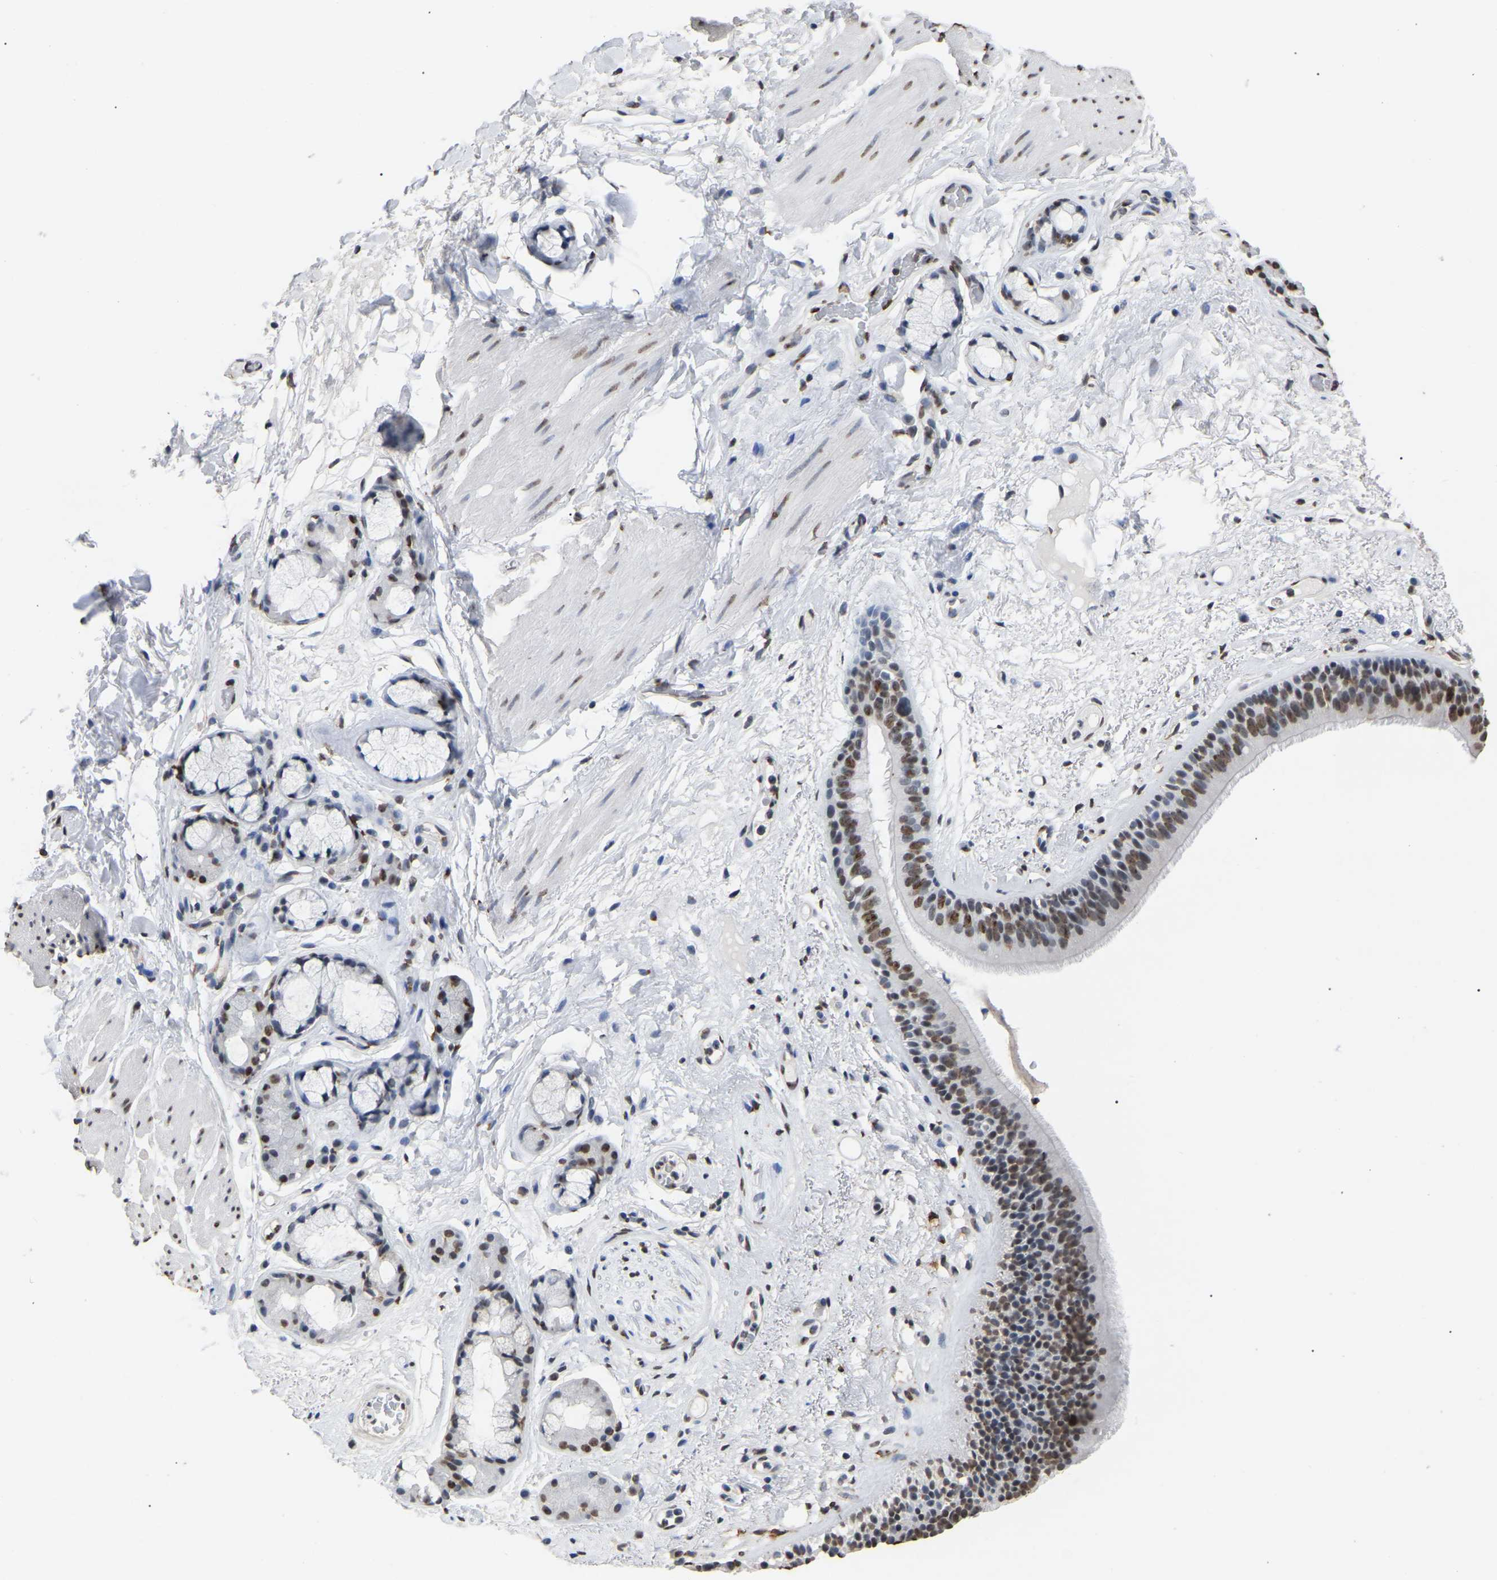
{"staining": {"intensity": "moderate", "quantity": ">75%", "location": "nuclear"}, "tissue": "bronchus", "cell_type": "Respiratory epithelial cells", "image_type": "normal", "snomed": [{"axis": "morphology", "description": "Normal tissue, NOS"}, {"axis": "topography", "description": "Cartilage tissue"}], "caption": "DAB (3,3'-diaminobenzidine) immunohistochemical staining of unremarkable bronchus exhibits moderate nuclear protein expression in approximately >75% of respiratory epithelial cells.", "gene": "RBL2", "patient": {"sex": "female", "age": 63}}